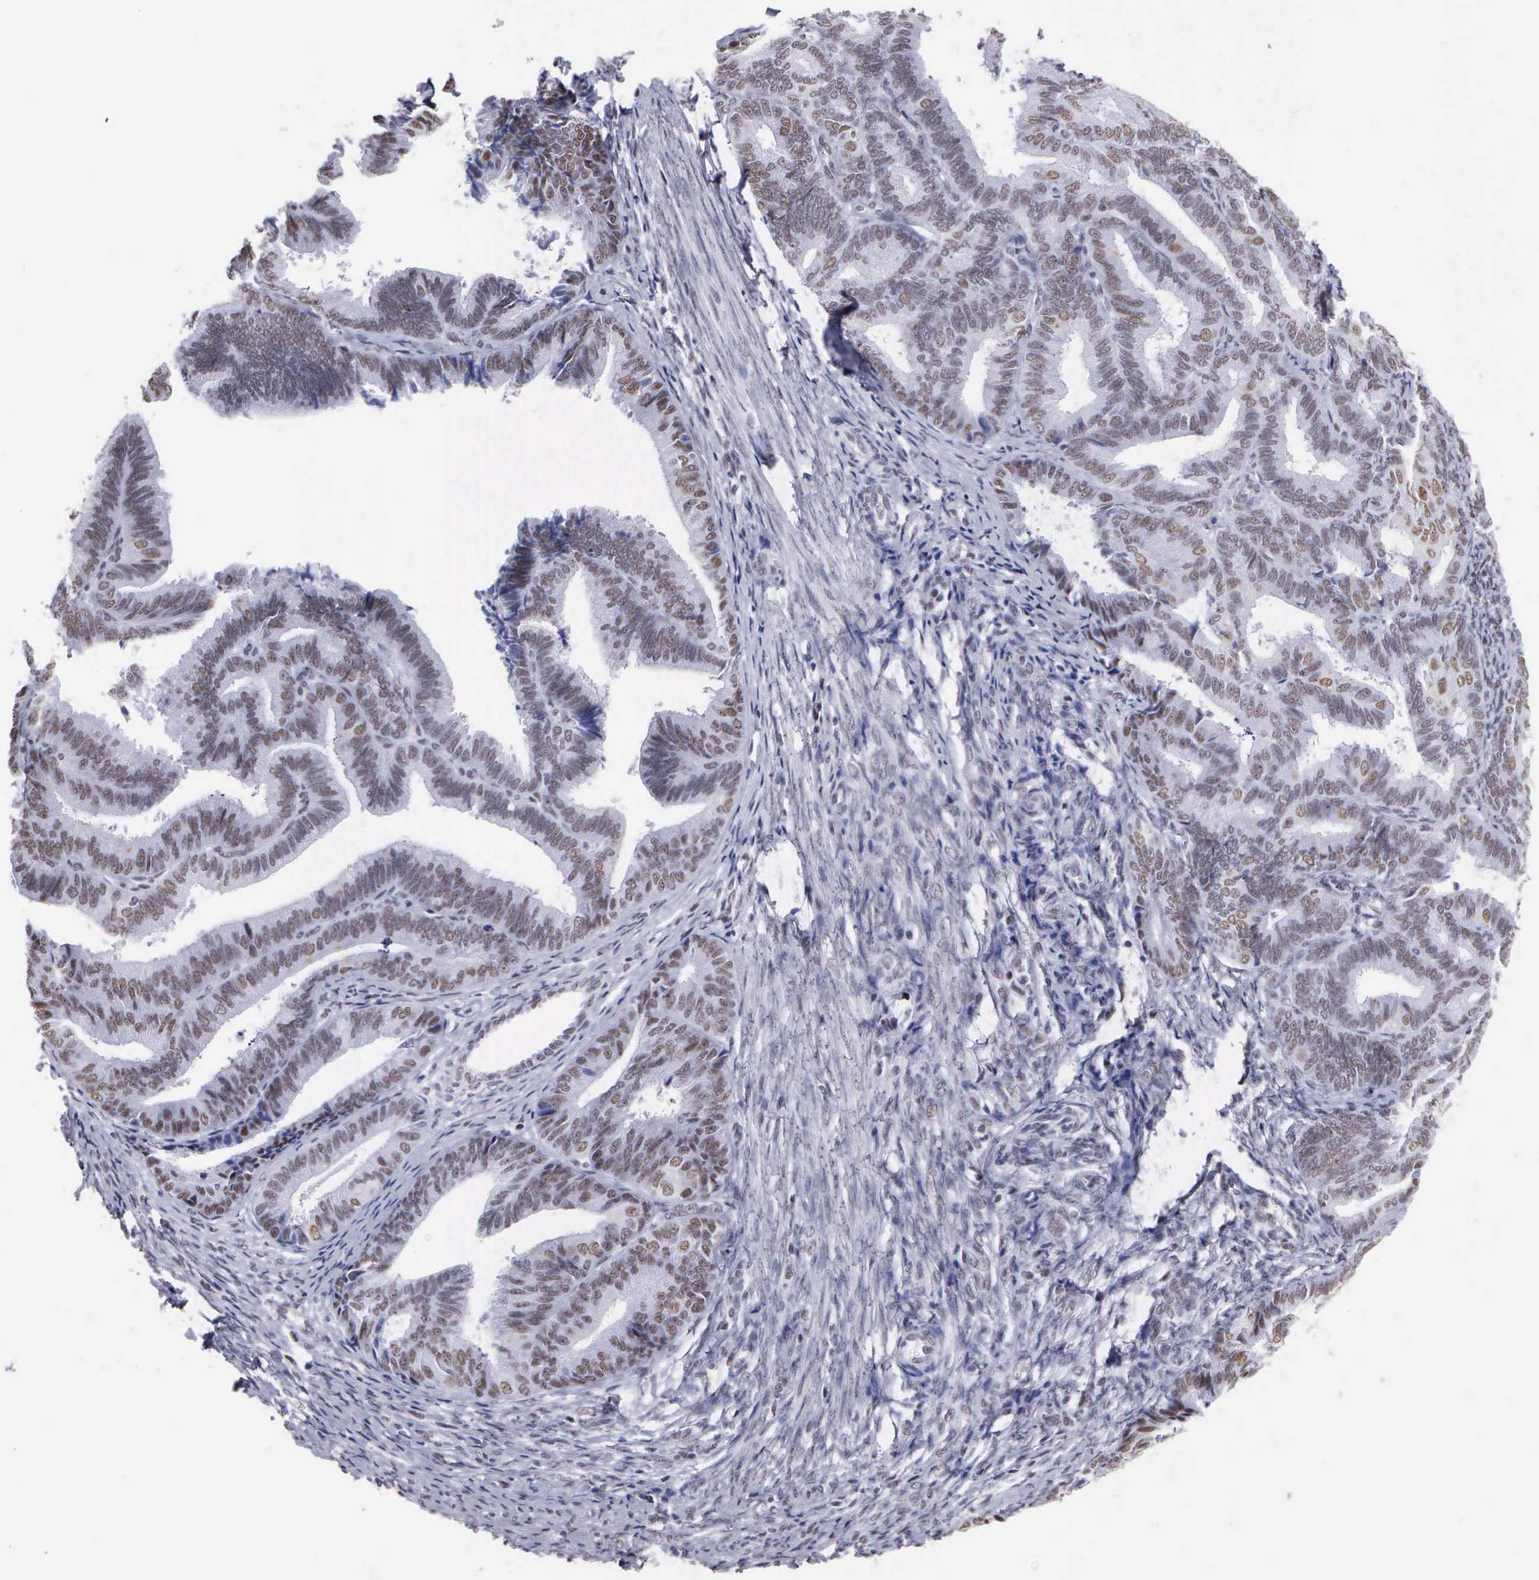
{"staining": {"intensity": "moderate", "quantity": "25%-75%", "location": "nuclear"}, "tissue": "endometrial cancer", "cell_type": "Tumor cells", "image_type": "cancer", "snomed": [{"axis": "morphology", "description": "Adenocarcinoma, NOS"}, {"axis": "topography", "description": "Endometrium"}], "caption": "This is an image of IHC staining of endometrial adenocarcinoma, which shows moderate expression in the nuclear of tumor cells.", "gene": "CSTF2", "patient": {"sex": "female", "age": 63}}